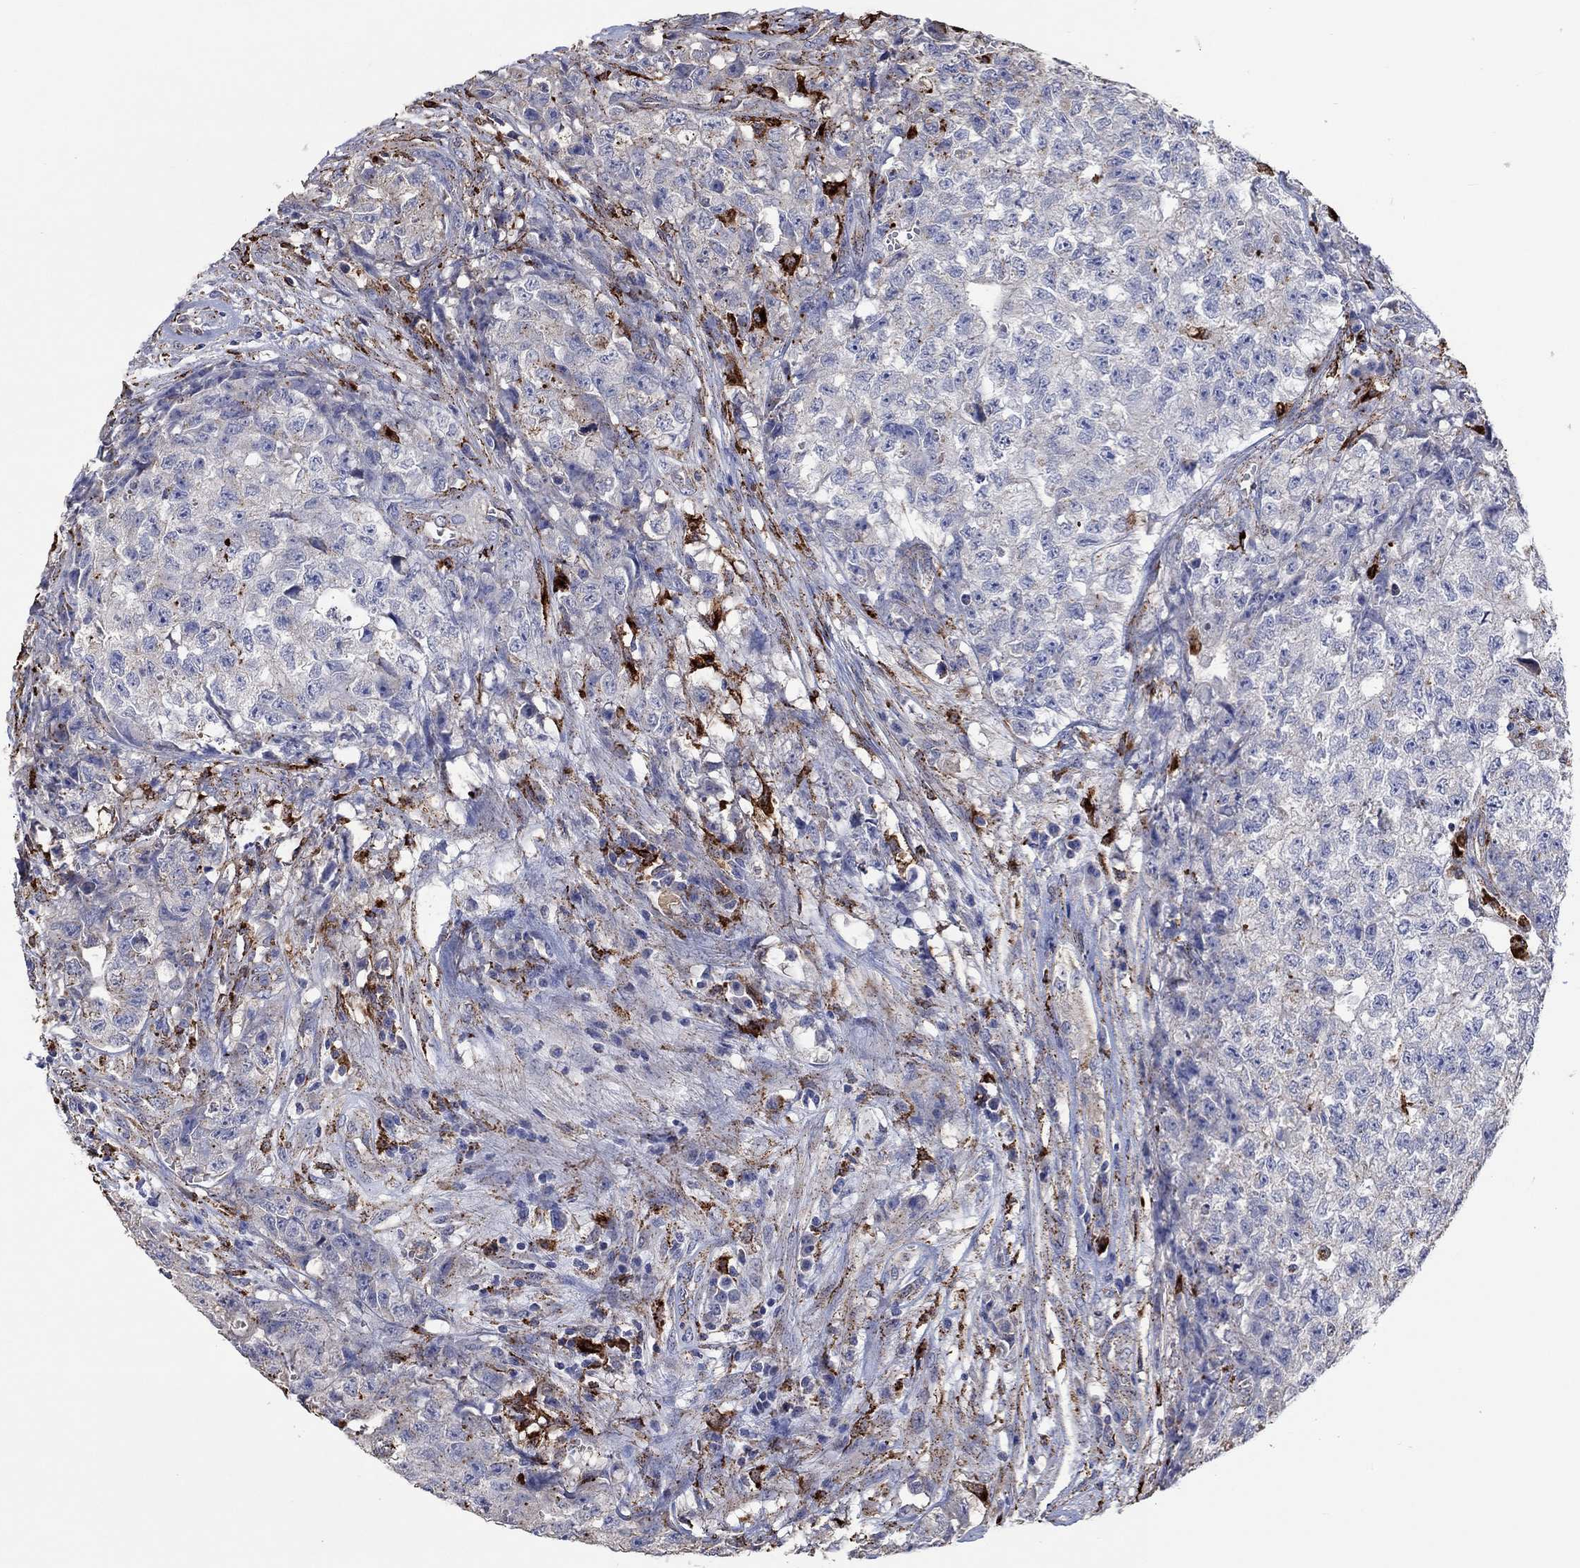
{"staining": {"intensity": "negative", "quantity": "none", "location": "none"}, "tissue": "testis cancer", "cell_type": "Tumor cells", "image_type": "cancer", "snomed": [{"axis": "morphology", "description": "Seminoma, NOS"}, {"axis": "morphology", "description": "Carcinoma, Embryonal, NOS"}, {"axis": "topography", "description": "Testis"}], "caption": "DAB (3,3'-diaminobenzidine) immunohistochemical staining of human testis cancer (seminoma) demonstrates no significant expression in tumor cells.", "gene": "CTSB", "patient": {"sex": "male", "age": 22}}